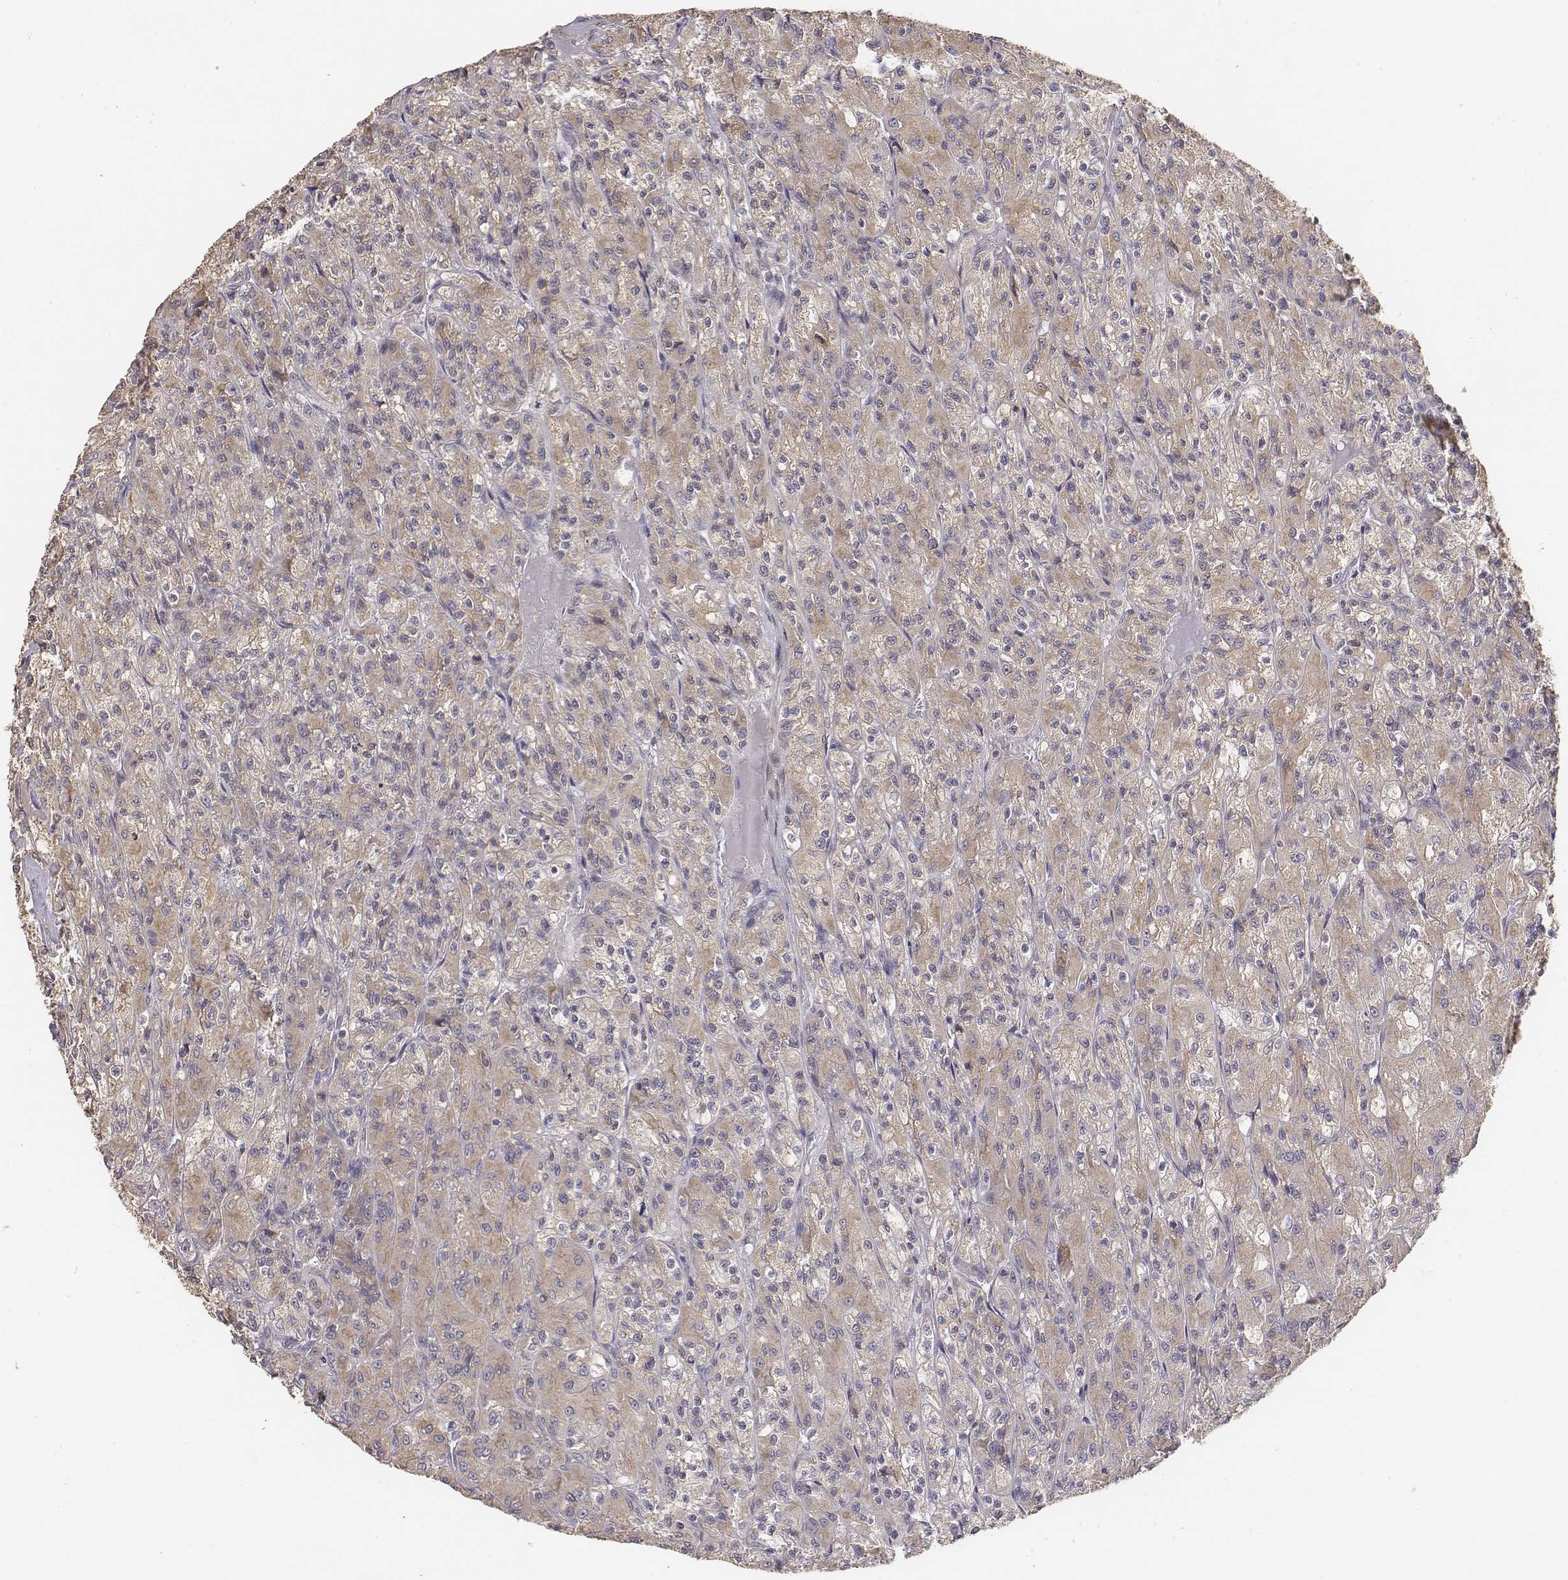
{"staining": {"intensity": "moderate", "quantity": ">75%", "location": "cytoplasmic/membranous"}, "tissue": "renal cancer", "cell_type": "Tumor cells", "image_type": "cancer", "snomed": [{"axis": "morphology", "description": "Adenocarcinoma, NOS"}, {"axis": "topography", "description": "Kidney"}], "caption": "An image of human adenocarcinoma (renal) stained for a protein shows moderate cytoplasmic/membranous brown staining in tumor cells.", "gene": "AP1B1", "patient": {"sex": "female", "age": 70}}